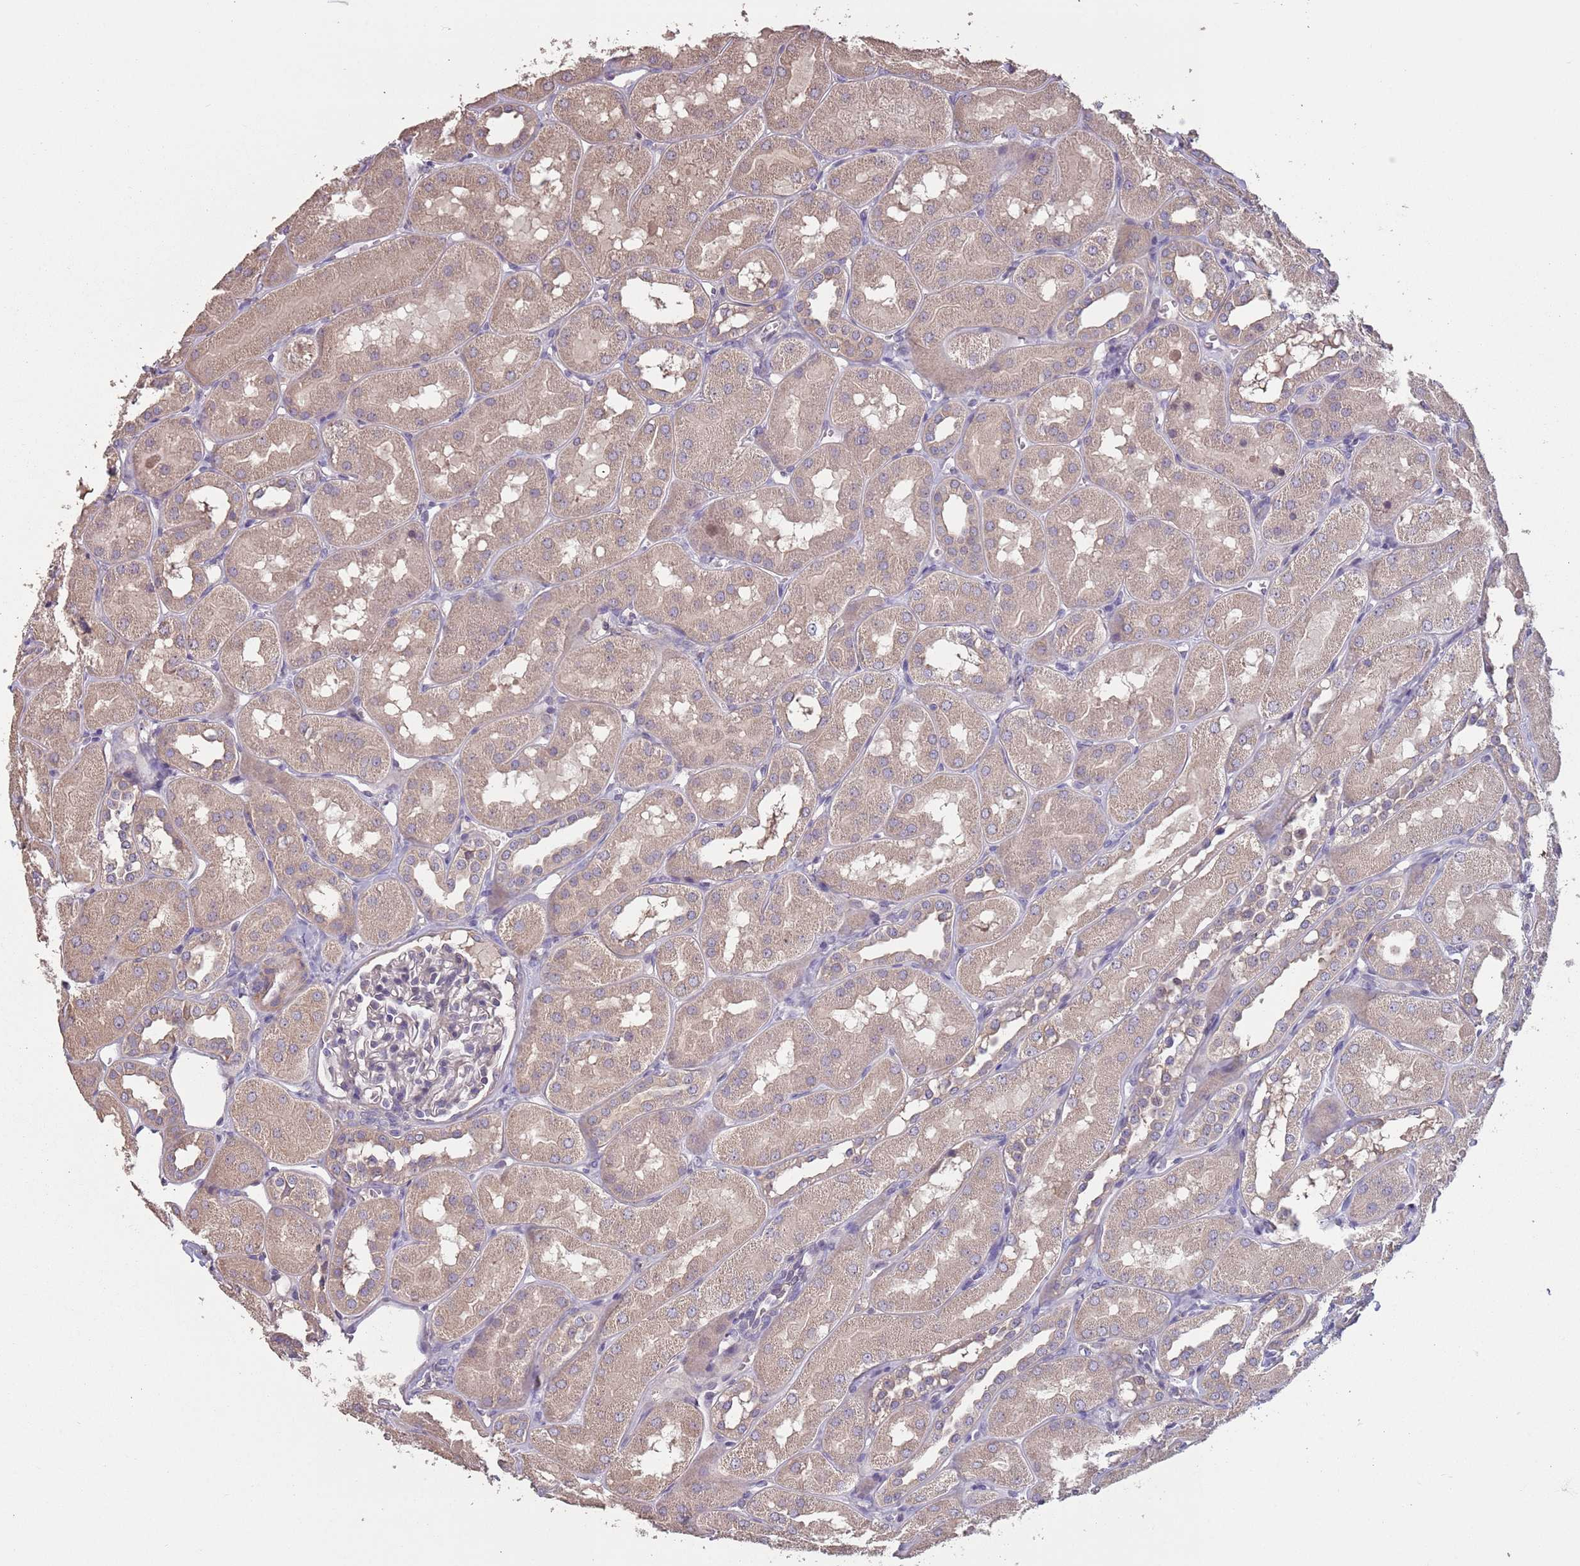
{"staining": {"intensity": "negative", "quantity": "none", "location": "none"}, "tissue": "kidney", "cell_type": "Cells in glomeruli", "image_type": "normal", "snomed": [{"axis": "morphology", "description": "Normal tissue, NOS"}, {"axis": "topography", "description": "Kidney"}, {"axis": "topography", "description": "Urinary bladder"}], "caption": "High power microscopy photomicrograph of an IHC micrograph of normal kidney, revealing no significant staining in cells in glomeruli.", "gene": "MBD3L1", "patient": {"sex": "male", "age": 16}}